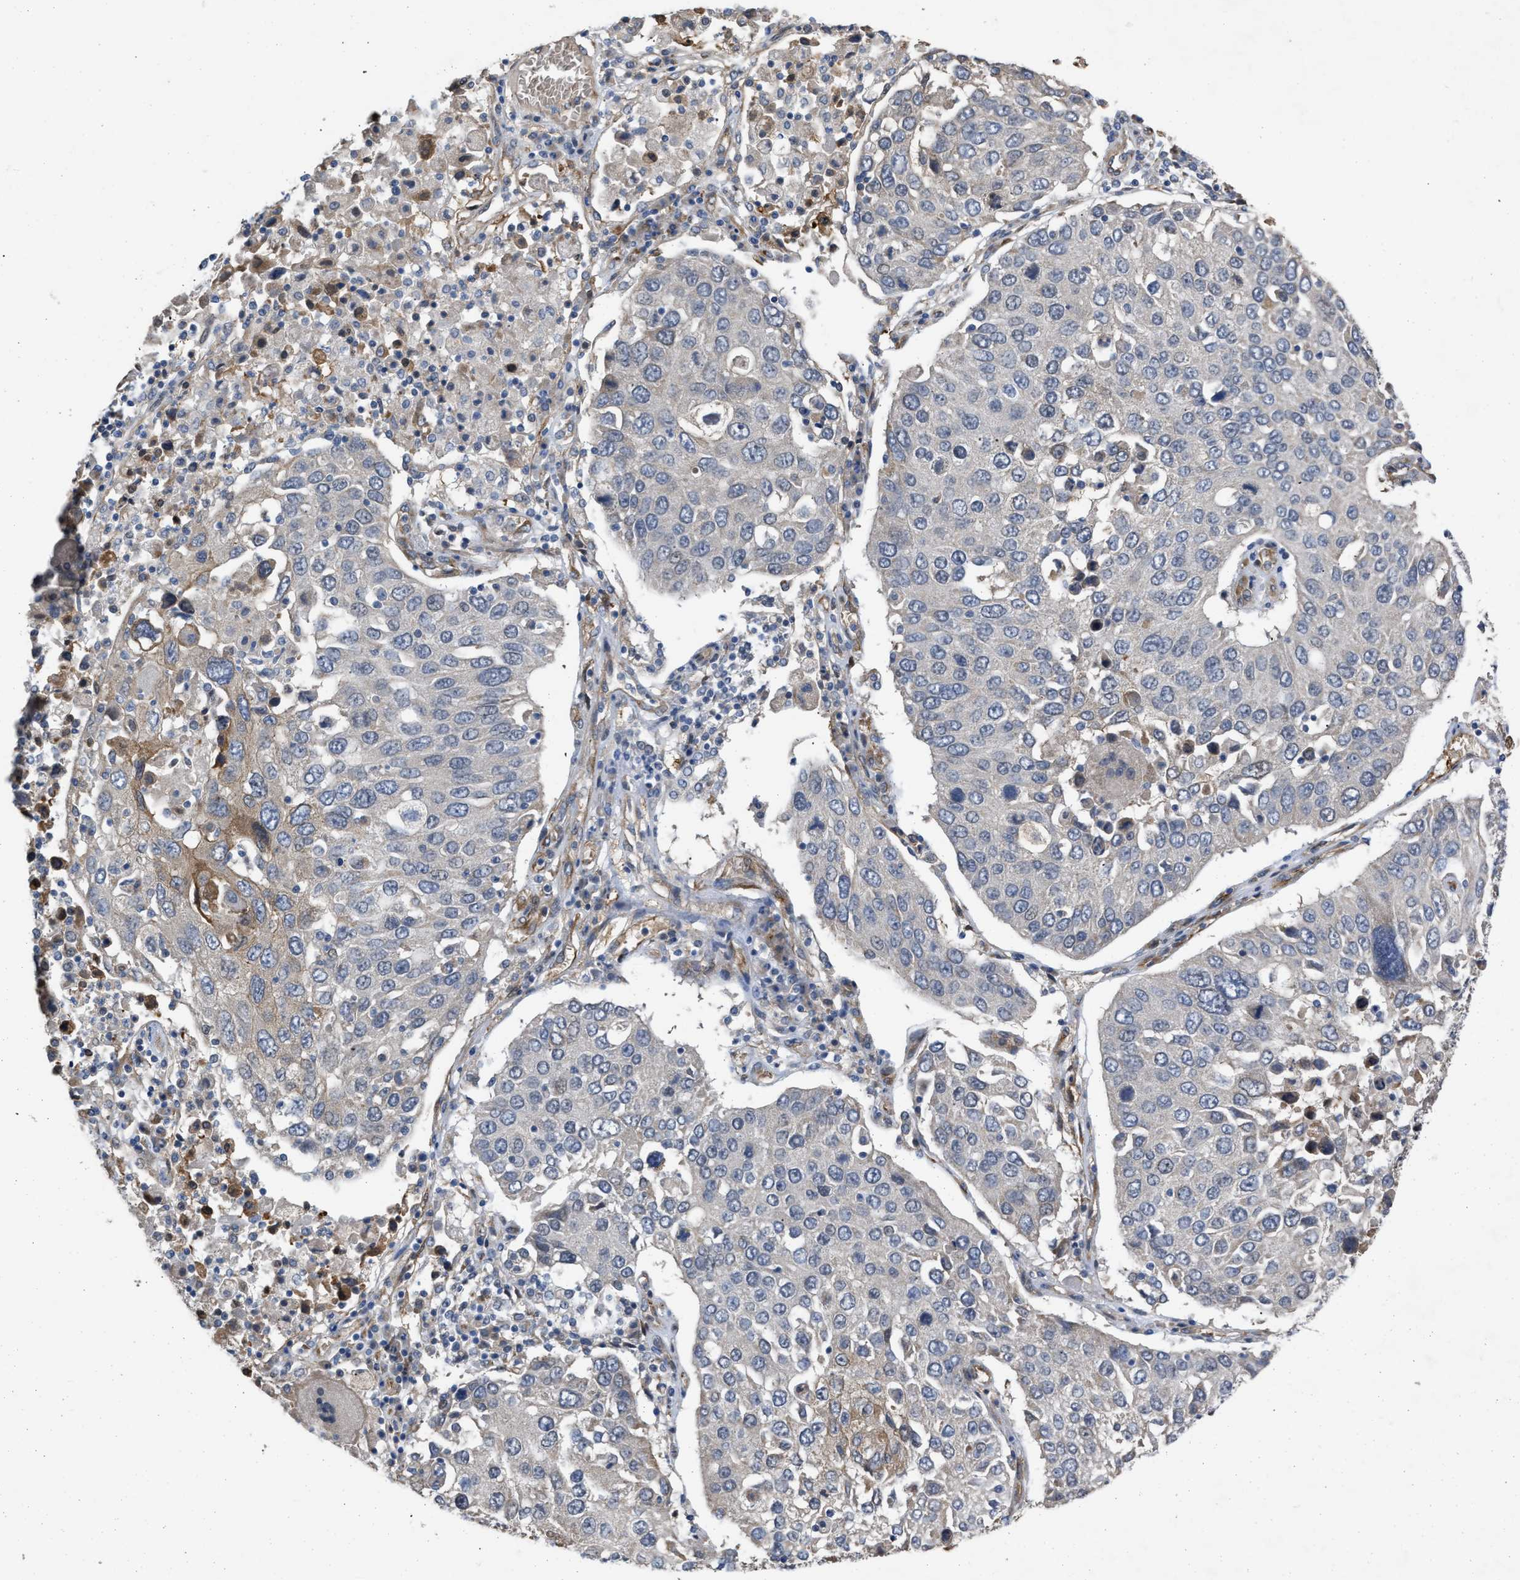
{"staining": {"intensity": "weak", "quantity": "<25%", "location": "cytoplasmic/membranous"}, "tissue": "lung cancer", "cell_type": "Tumor cells", "image_type": "cancer", "snomed": [{"axis": "morphology", "description": "Squamous cell carcinoma, NOS"}, {"axis": "topography", "description": "Lung"}], "caption": "Immunohistochemical staining of lung cancer (squamous cell carcinoma) reveals no significant expression in tumor cells.", "gene": "SLC4A11", "patient": {"sex": "male", "age": 65}}